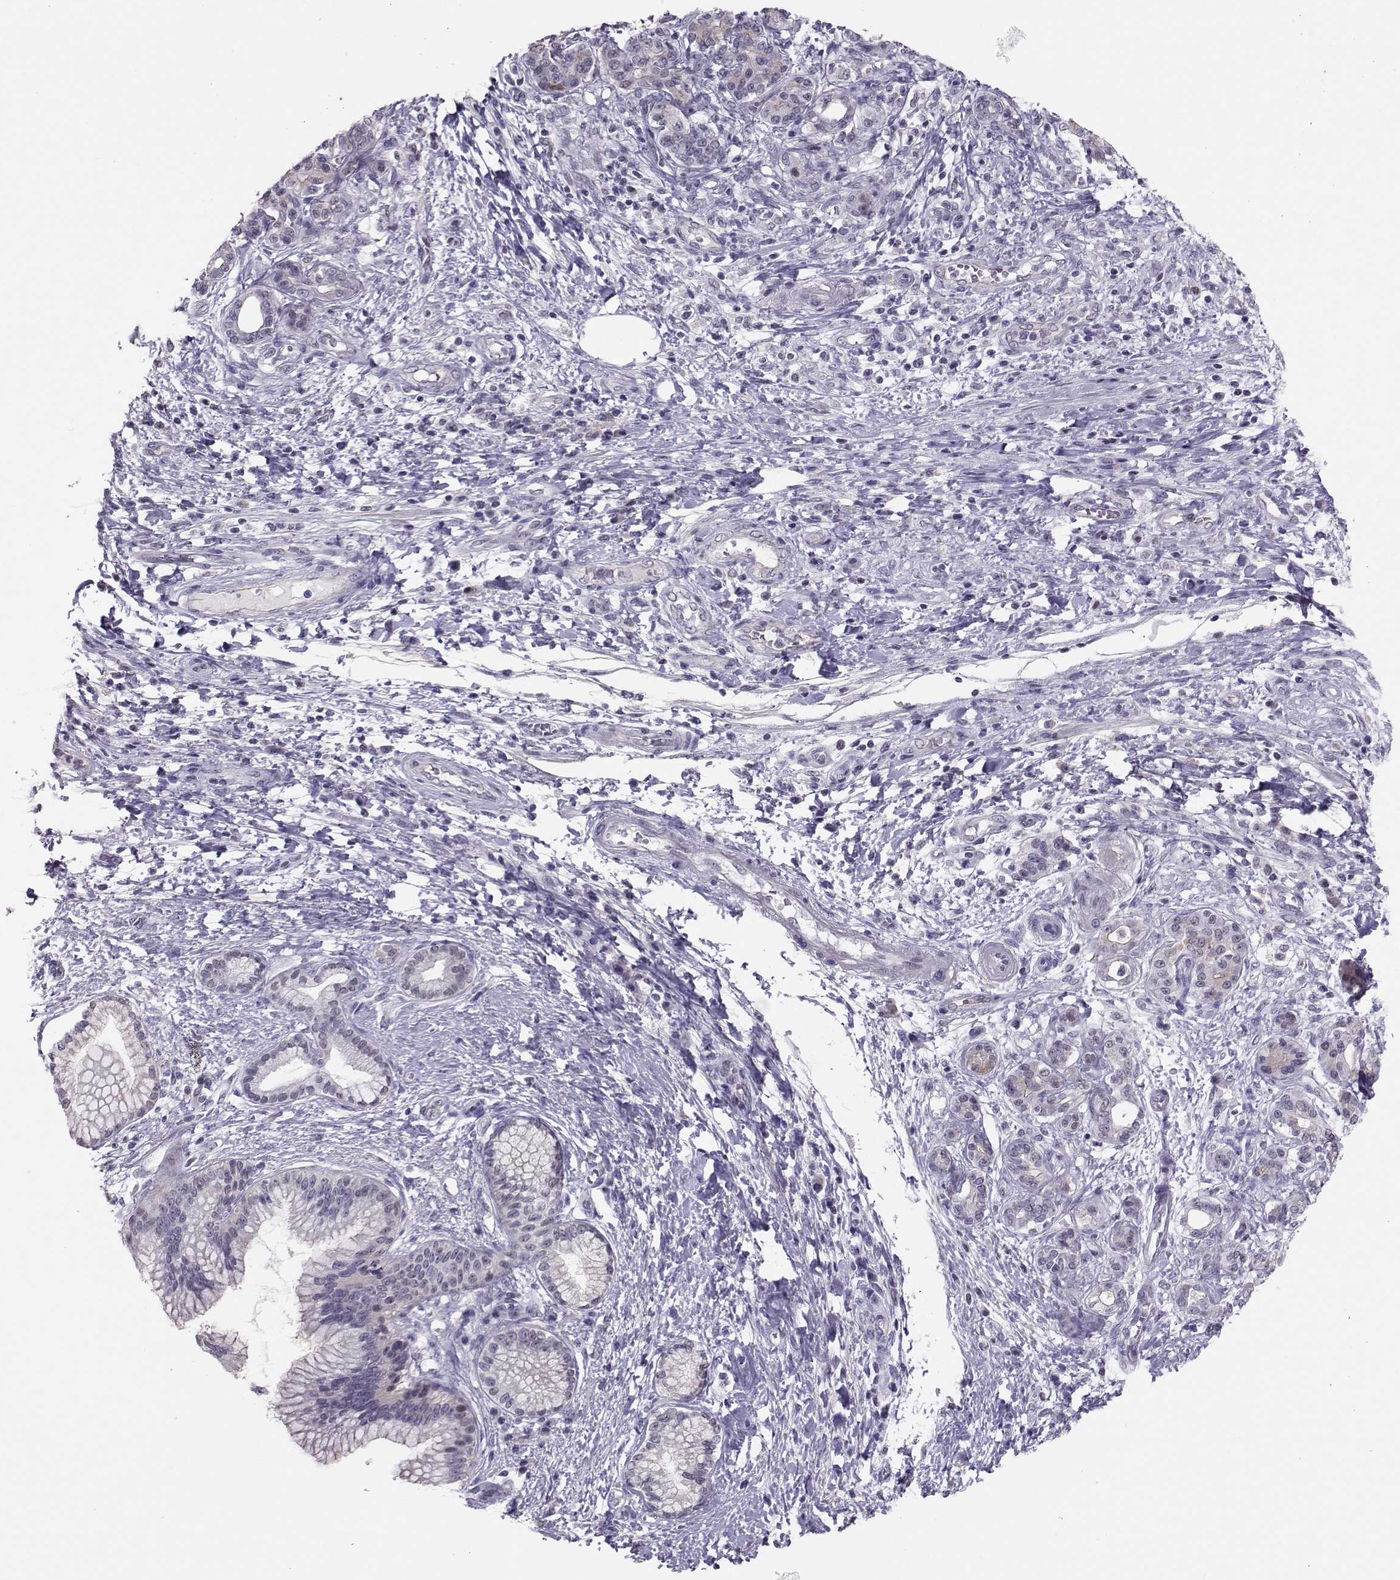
{"staining": {"intensity": "negative", "quantity": "none", "location": "none"}, "tissue": "pancreatic cancer", "cell_type": "Tumor cells", "image_type": "cancer", "snomed": [{"axis": "morphology", "description": "Adenocarcinoma, NOS"}, {"axis": "topography", "description": "Pancreas"}], "caption": "This is an immunohistochemistry micrograph of adenocarcinoma (pancreatic). There is no expression in tumor cells.", "gene": "DNAAF1", "patient": {"sex": "female", "age": 73}}